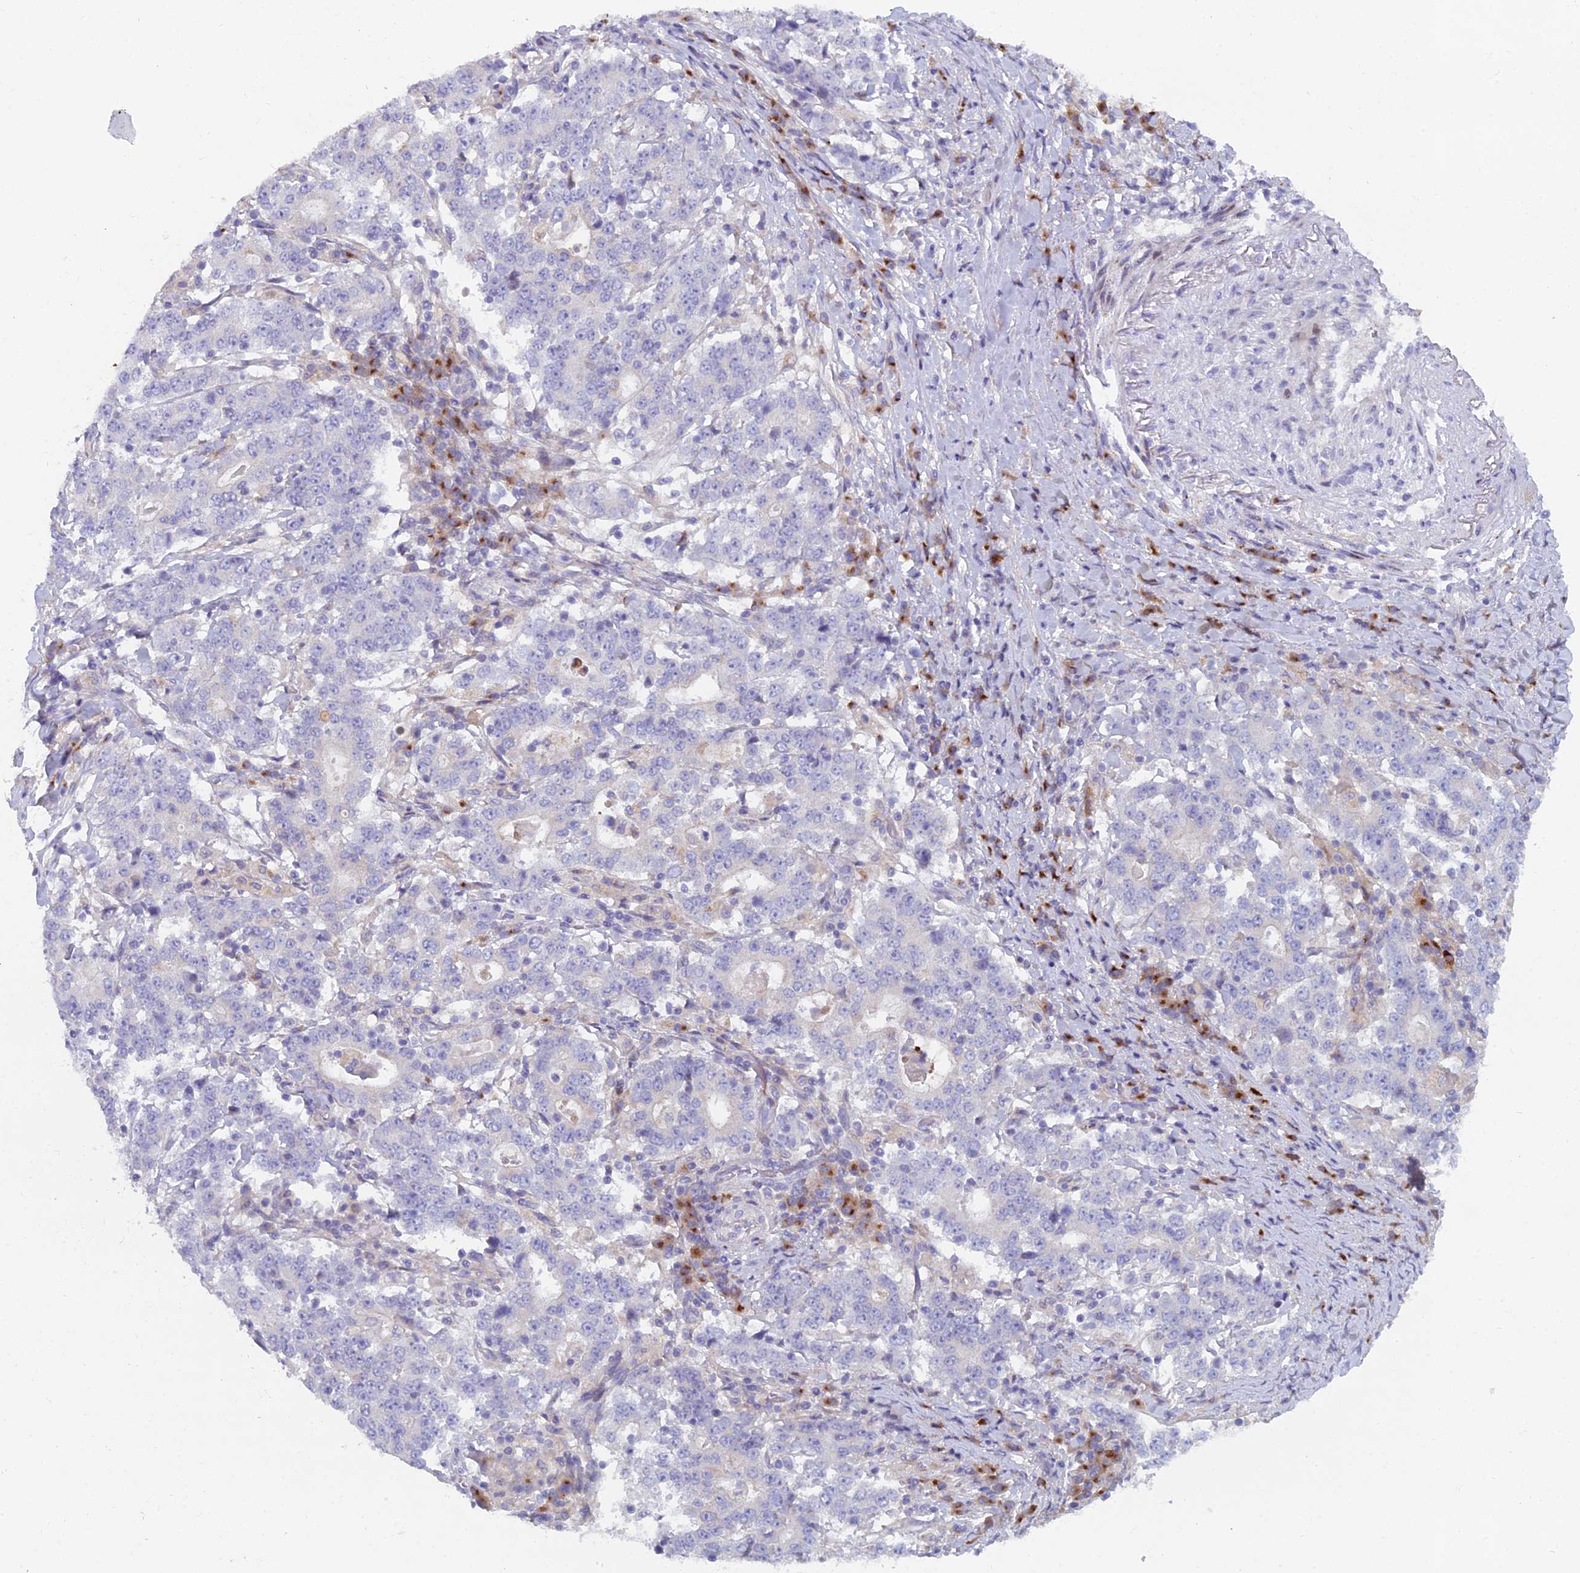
{"staining": {"intensity": "negative", "quantity": "none", "location": "none"}, "tissue": "stomach cancer", "cell_type": "Tumor cells", "image_type": "cancer", "snomed": [{"axis": "morphology", "description": "Adenocarcinoma, NOS"}, {"axis": "topography", "description": "Stomach"}], "caption": "Human stomach adenocarcinoma stained for a protein using IHC displays no staining in tumor cells.", "gene": "B9D2", "patient": {"sex": "male", "age": 59}}